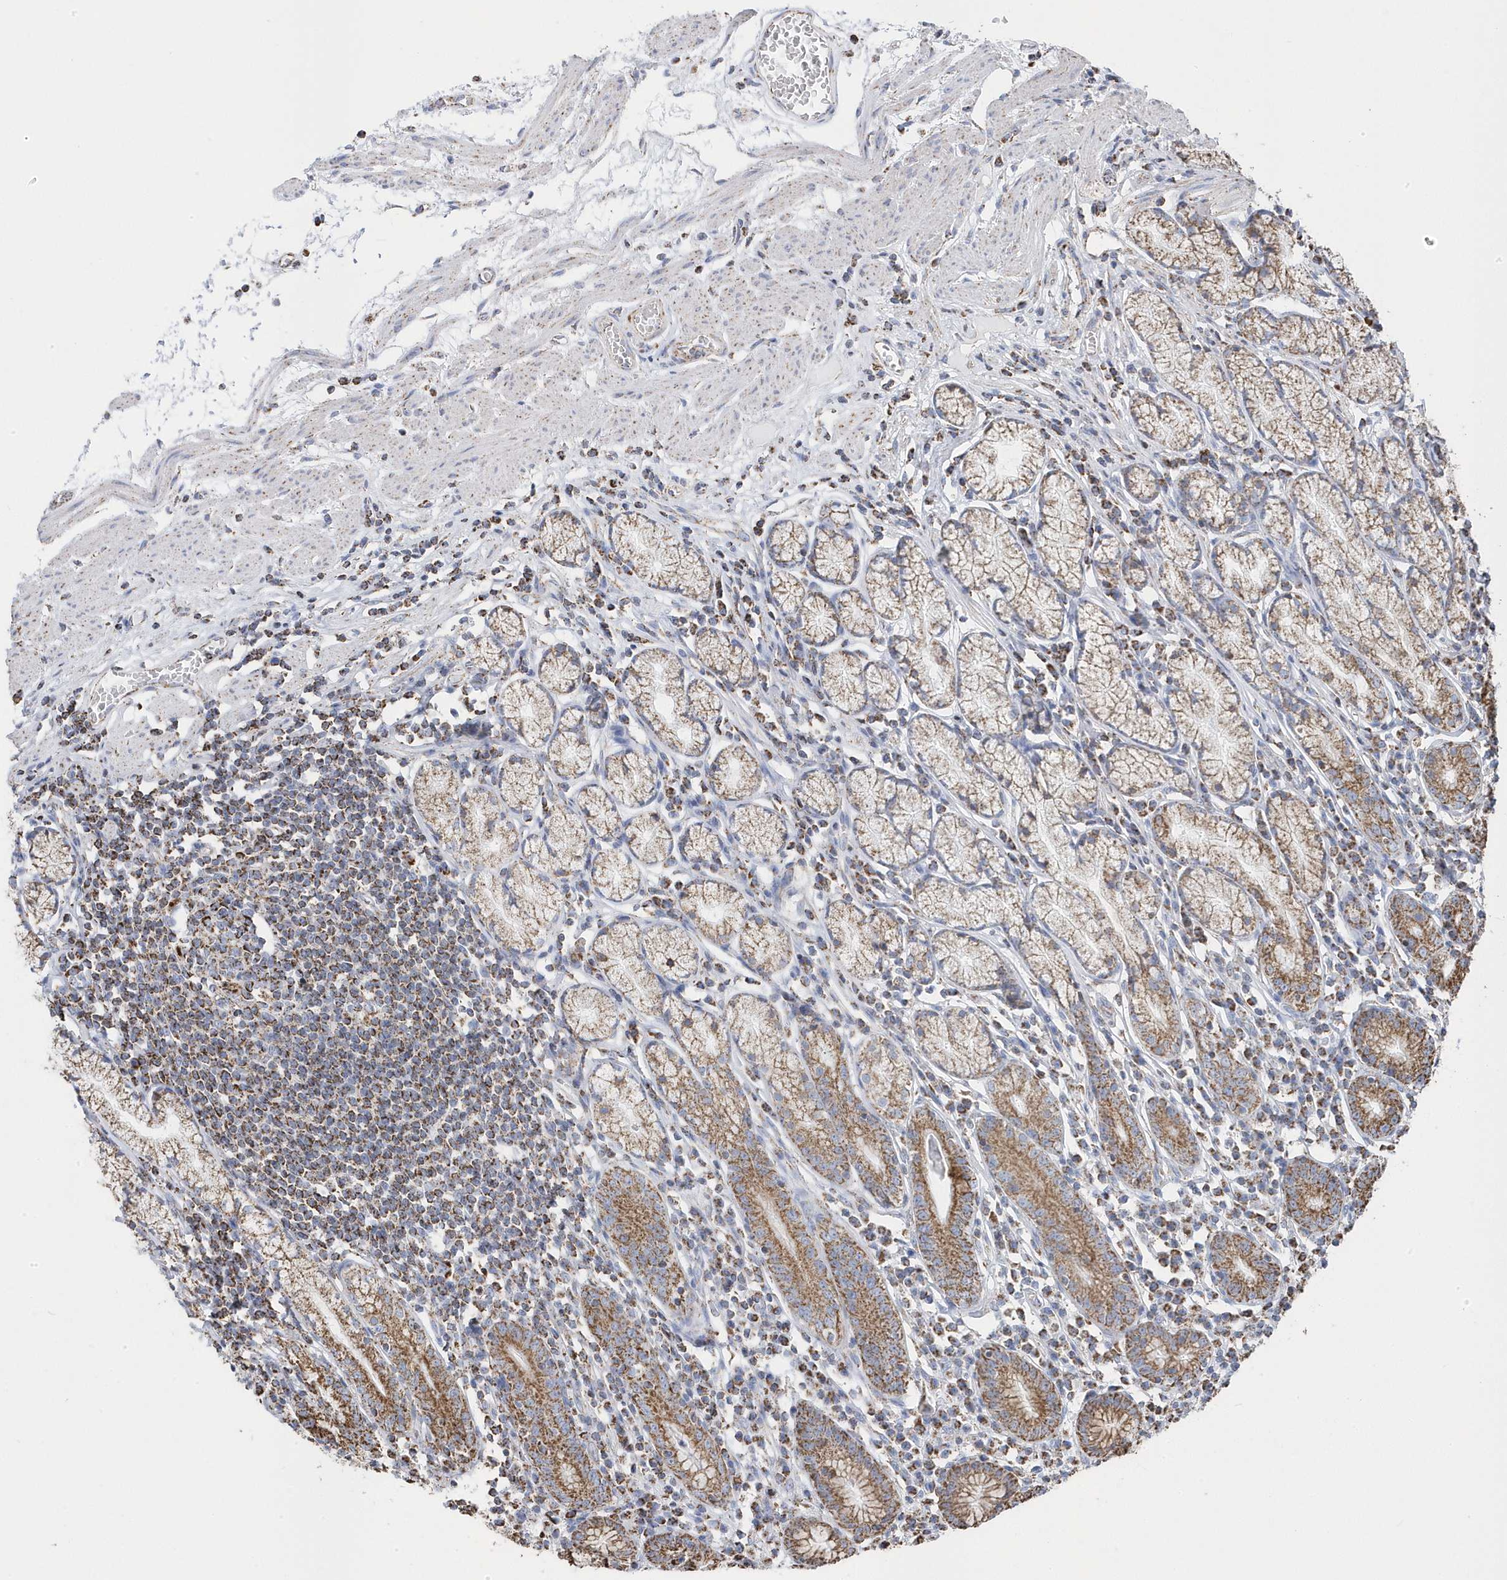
{"staining": {"intensity": "moderate", "quantity": ">75%", "location": "cytoplasmic/membranous"}, "tissue": "stomach", "cell_type": "Glandular cells", "image_type": "normal", "snomed": [{"axis": "morphology", "description": "Normal tissue, NOS"}, {"axis": "topography", "description": "Stomach"}], "caption": "Stomach stained with DAB IHC reveals medium levels of moderate cytoplasmic/membranous staining in about >75% of glandular cells.", "gene": "GTPBP8", "patient": {"sex": "male", "age": 55}}